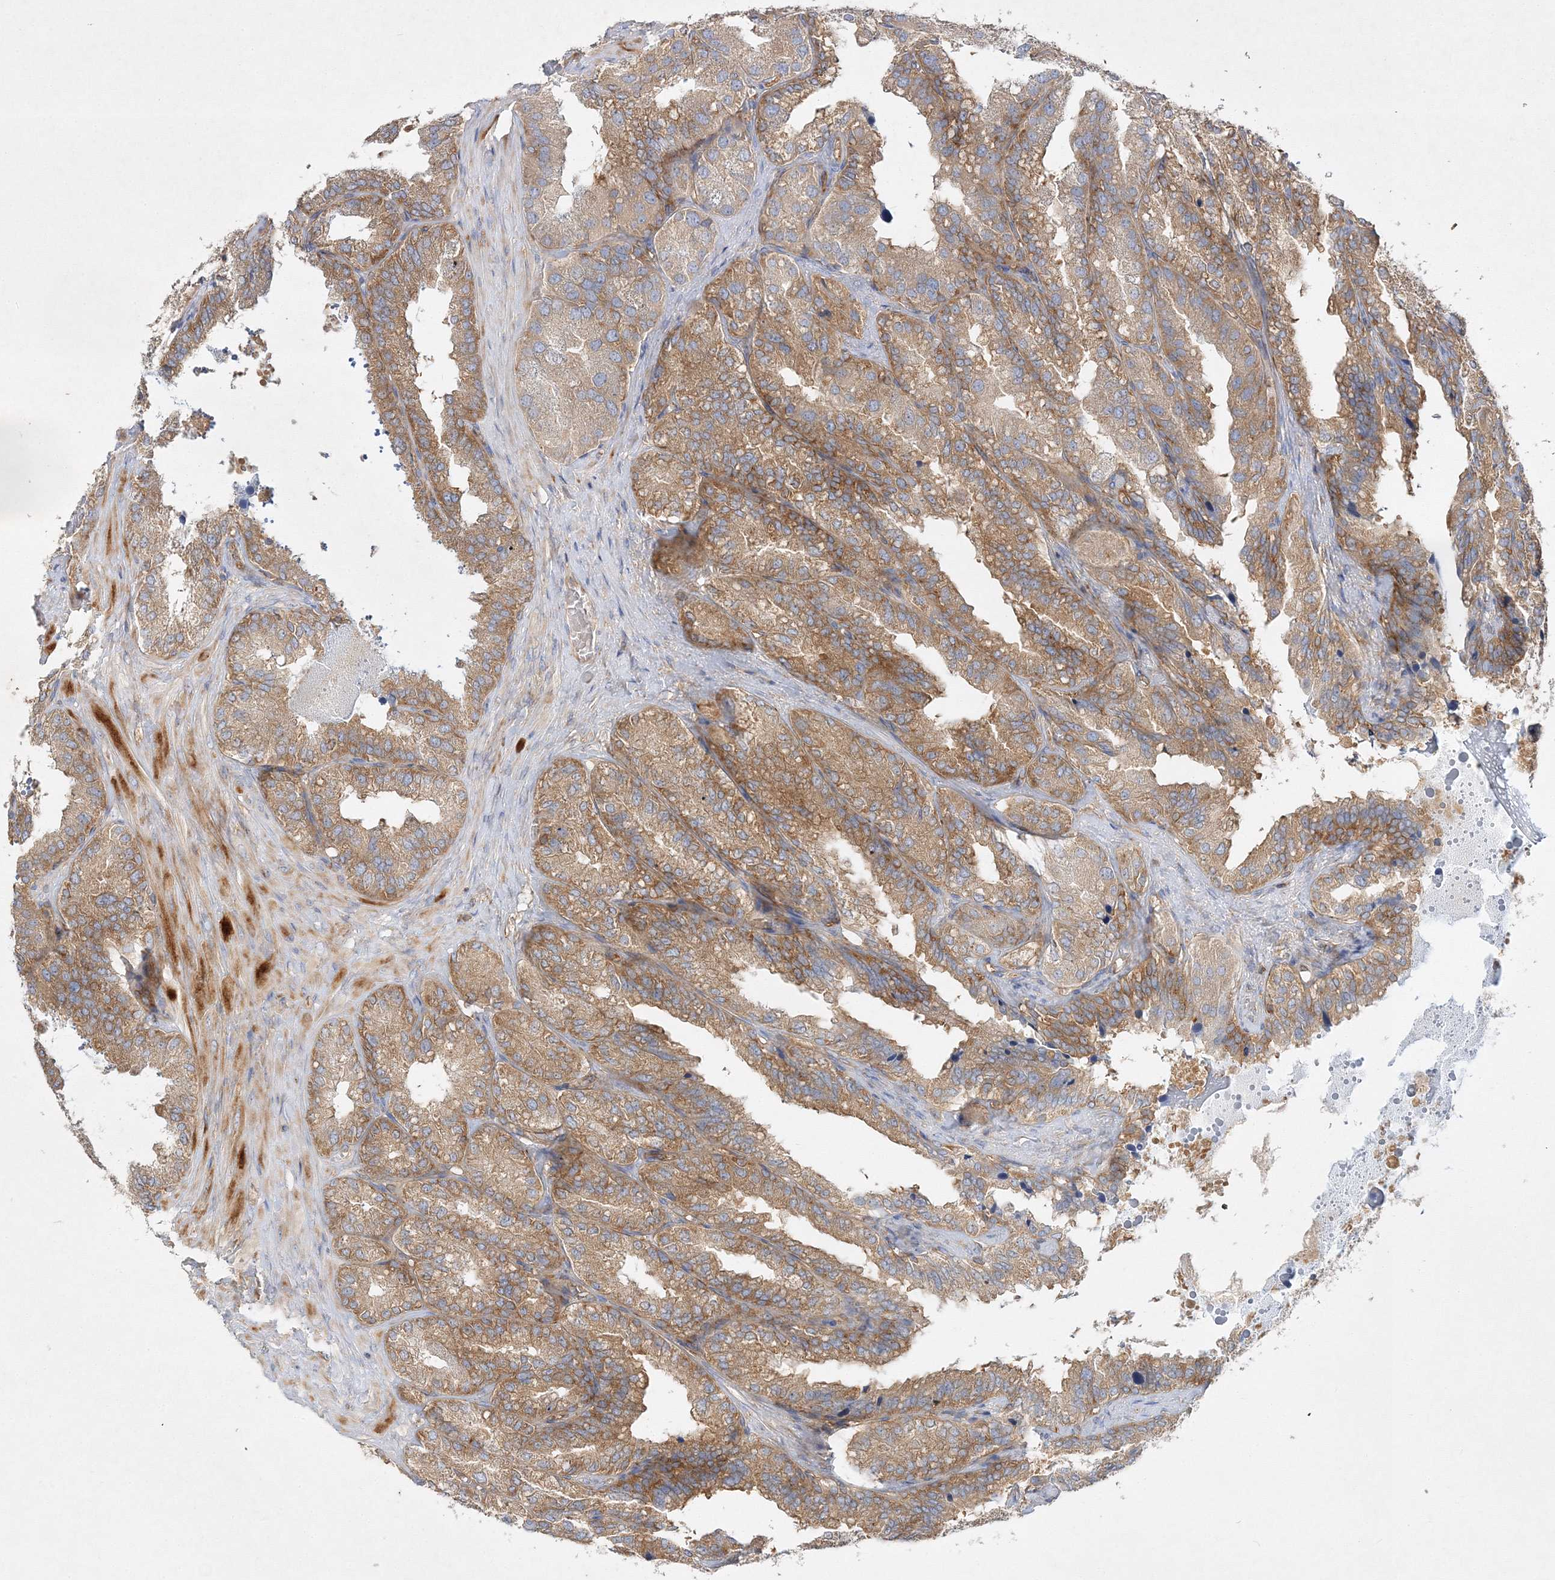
{"staining": {"intensity": "moderate", "quantity": ">75%", "location": "cytoplasmic/membranous"}, "tissue": "seminal vesicle", "cell_type": "Glandular cells", "image_type": "normal", "snomed": [{"axis": "morphology", "description": "Normal tissue, NOS"}, {"axis": "topography", "description": "Prostate"}, {"axis": "topography", "description": "Seminal veicle"}], "caption": "About >75% of glandular cells in normal human seminal vesicle display moderate cytoplasmic/membranous protein staining as visualized by brown immunohistochemical staining.", "gene": "WDR37", "patient": {"sex": "male", "age": 51}}